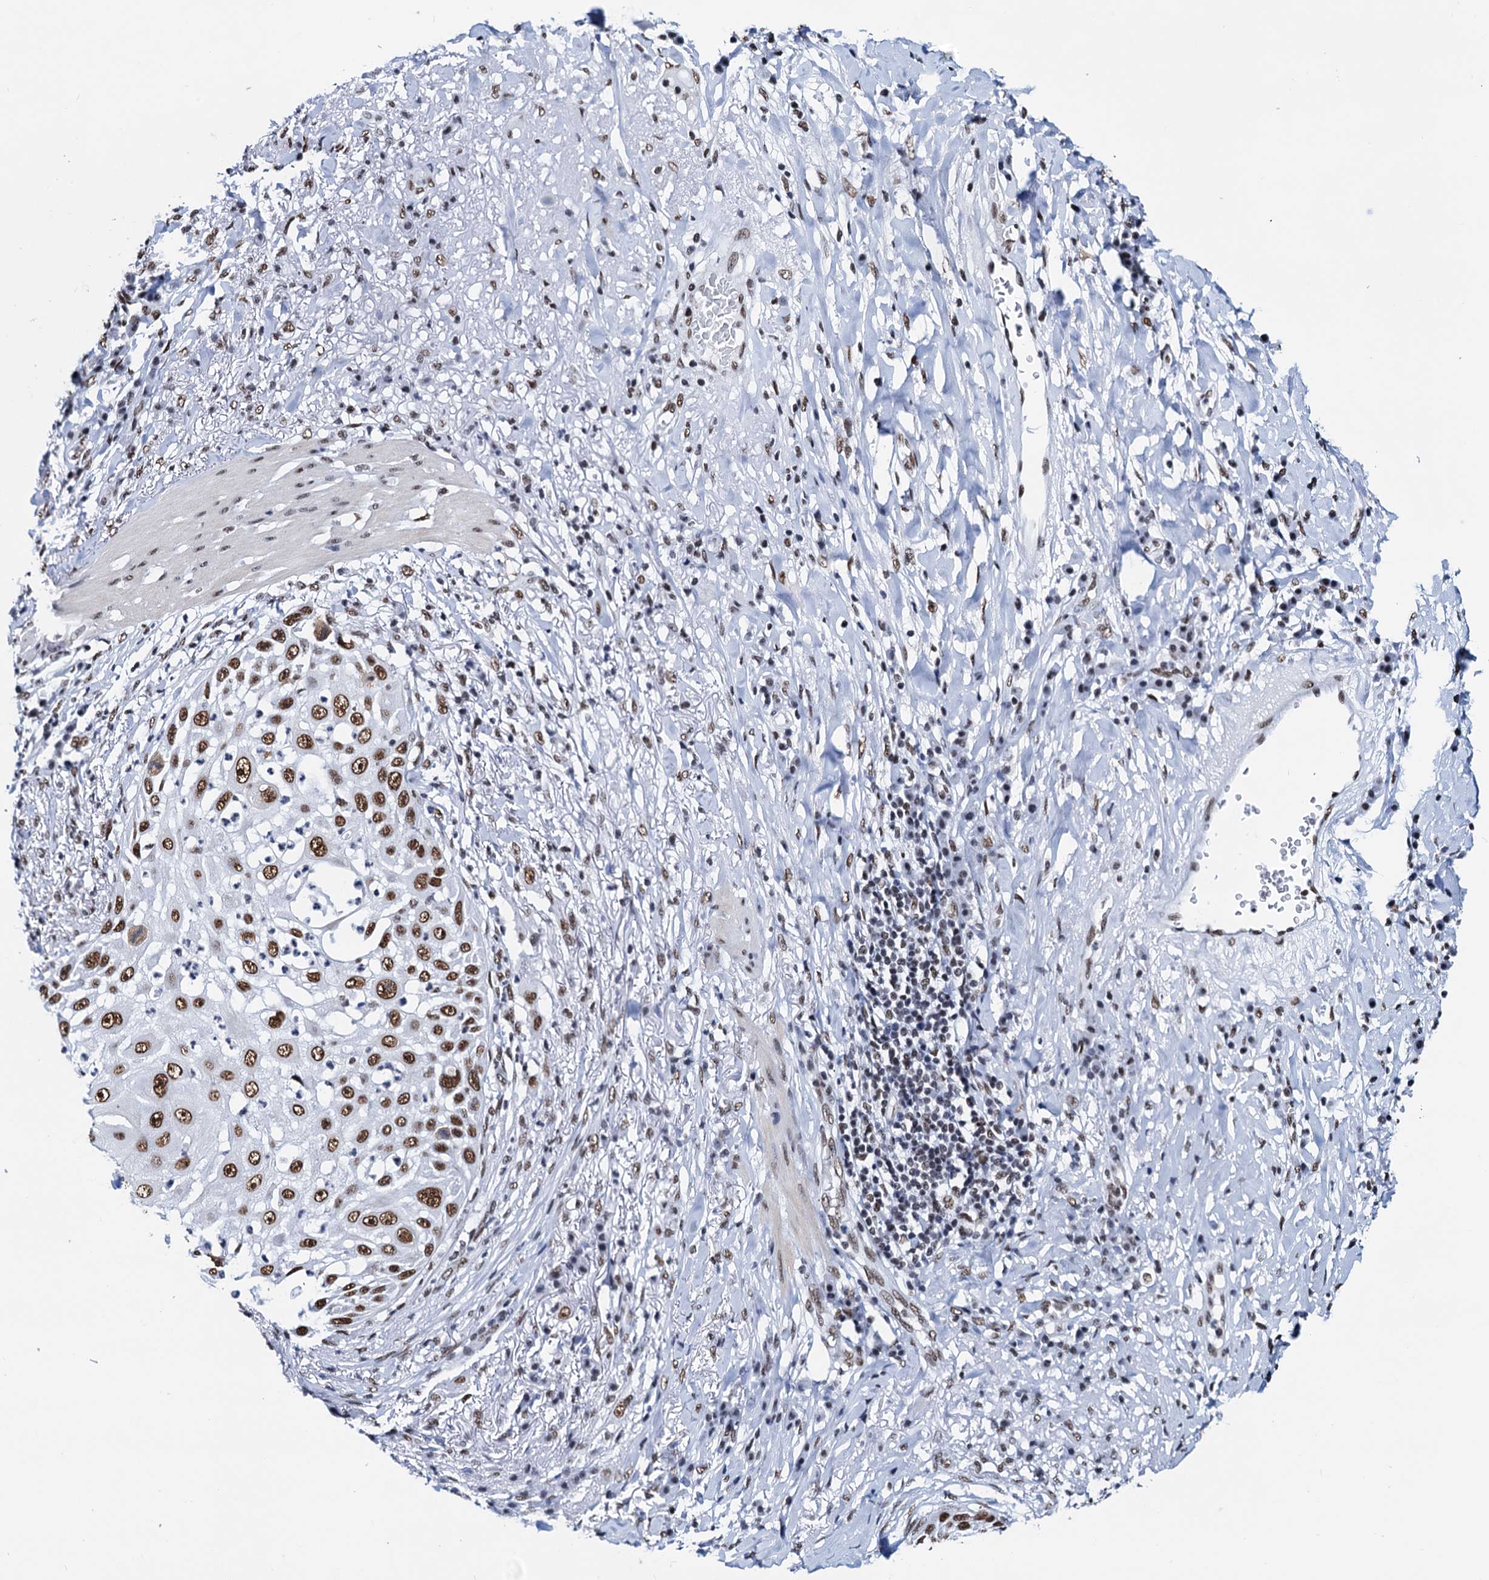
{"staining": {"intensity": "strong", "quantity": ">75%", "location": "nuclear"}, "tissue": "skin cancer", "cell_type": "Tumor cells", "image_type": "cancer", "snomed": [{"axis": "morphology", "description": "Squamous cell carcinoma, NOS"}, {"axis": "topography", "description": "Skin"}], "caption": "Skin cancer stained with DAB immunohistochemistry reveals high levels of strong nuclear expression in approximately >75% of tumor cells. Using DAB (brown) and hematoxylin (blue) stains, captured at high magnification using brightfield microscopy.", "gene": "SLTM", "patient": {"sex": "female", "age": 44}}